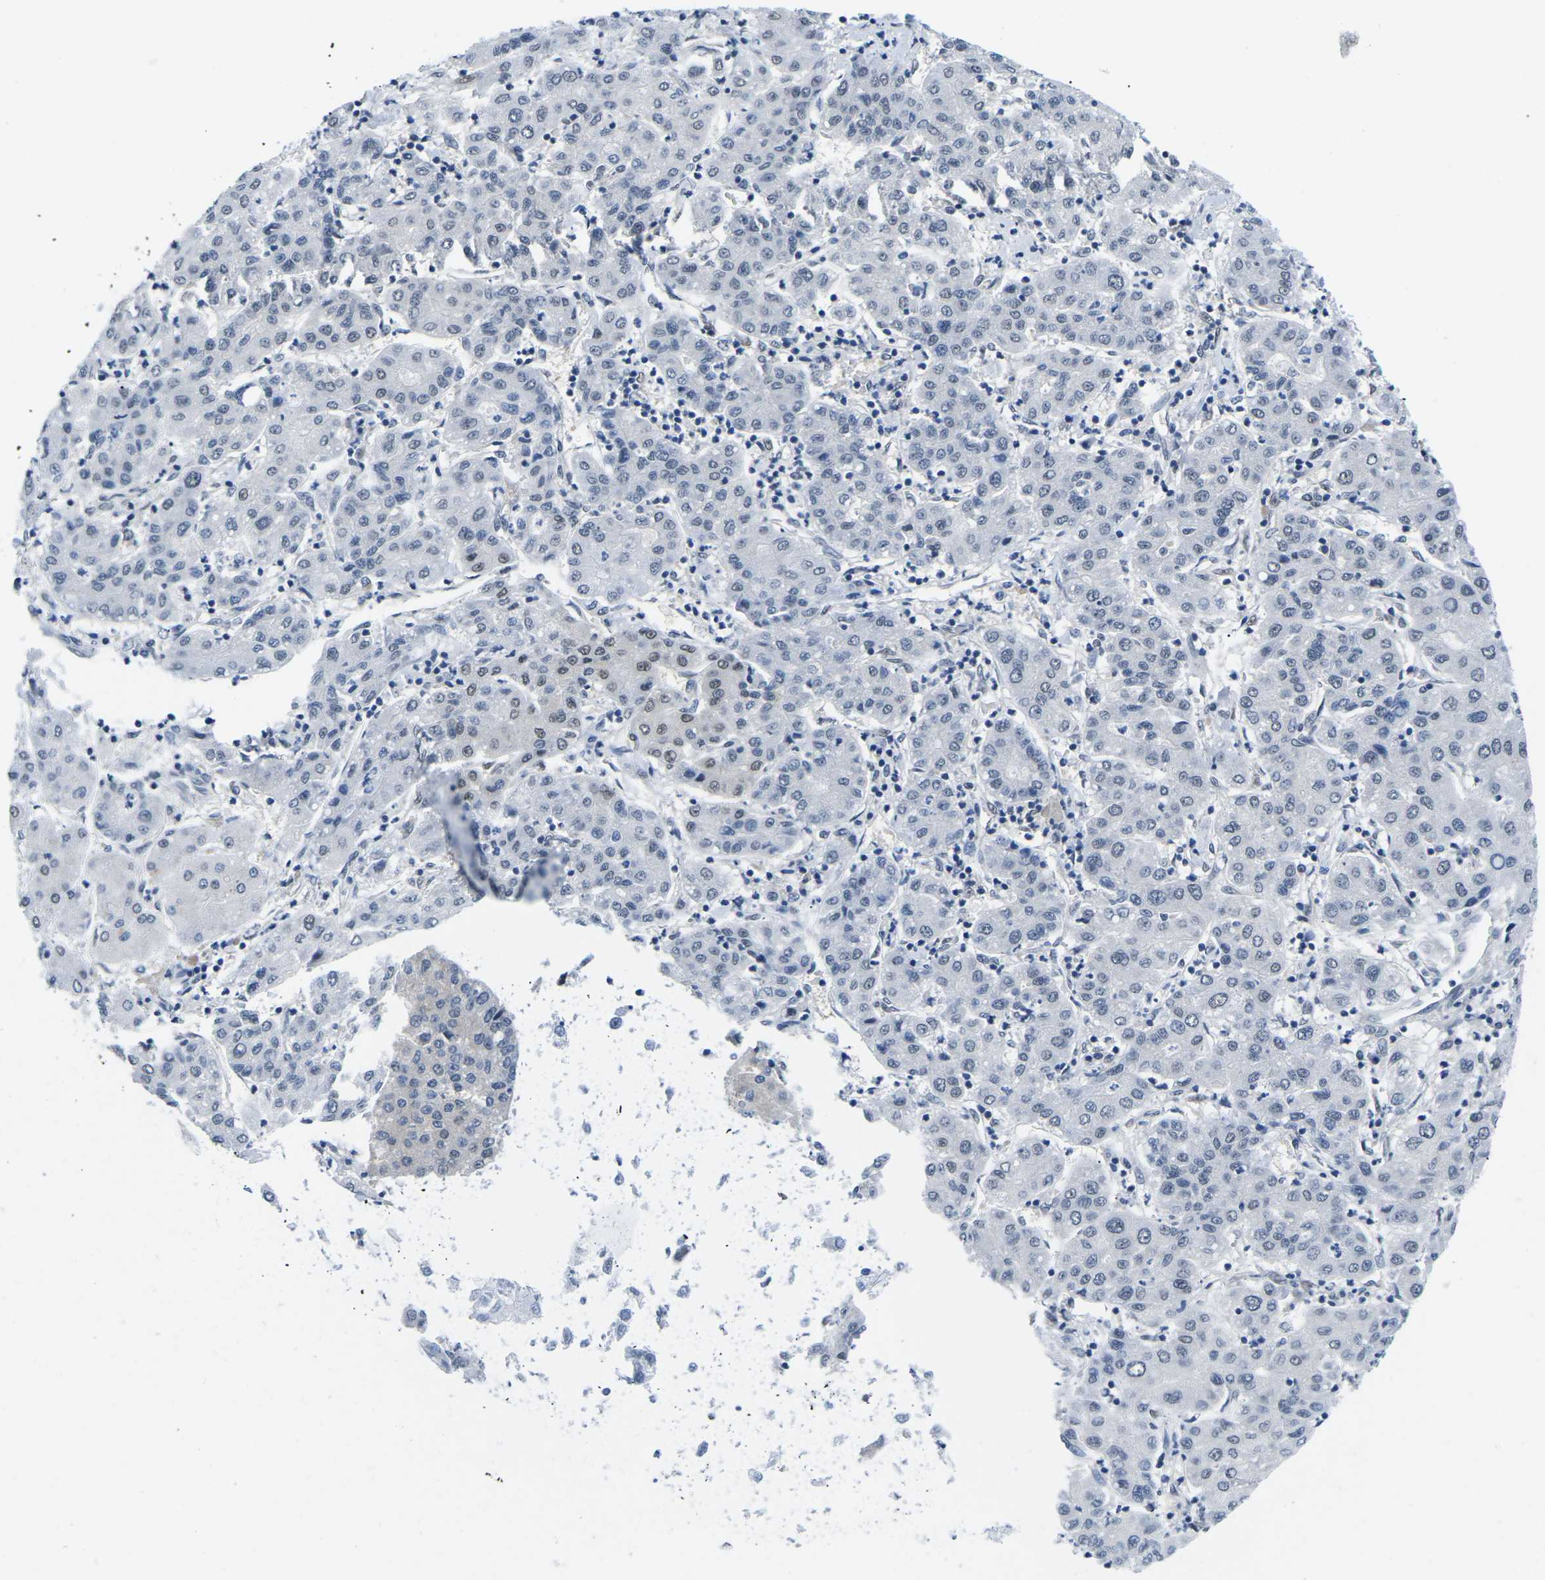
{"staining": {"intensity": "weak", "quantity": "<25%", "location": "nuclear"}, "tissue": "liver cancer", "cell_type": "Tumor cells", "image_type": "cancer", "snomed": [{"axis": "morphology", "description": "Carcinoma, Hepatocellular, NOS"}, {"axis": "topography", "description": "Liver"}], "caption": "IHC of liver cancer (hepatocellular carcinoma) demonstrates no staining in tumor cells.", "gene": "UBA7", "patient": {"sex": "male", "age": 65}}